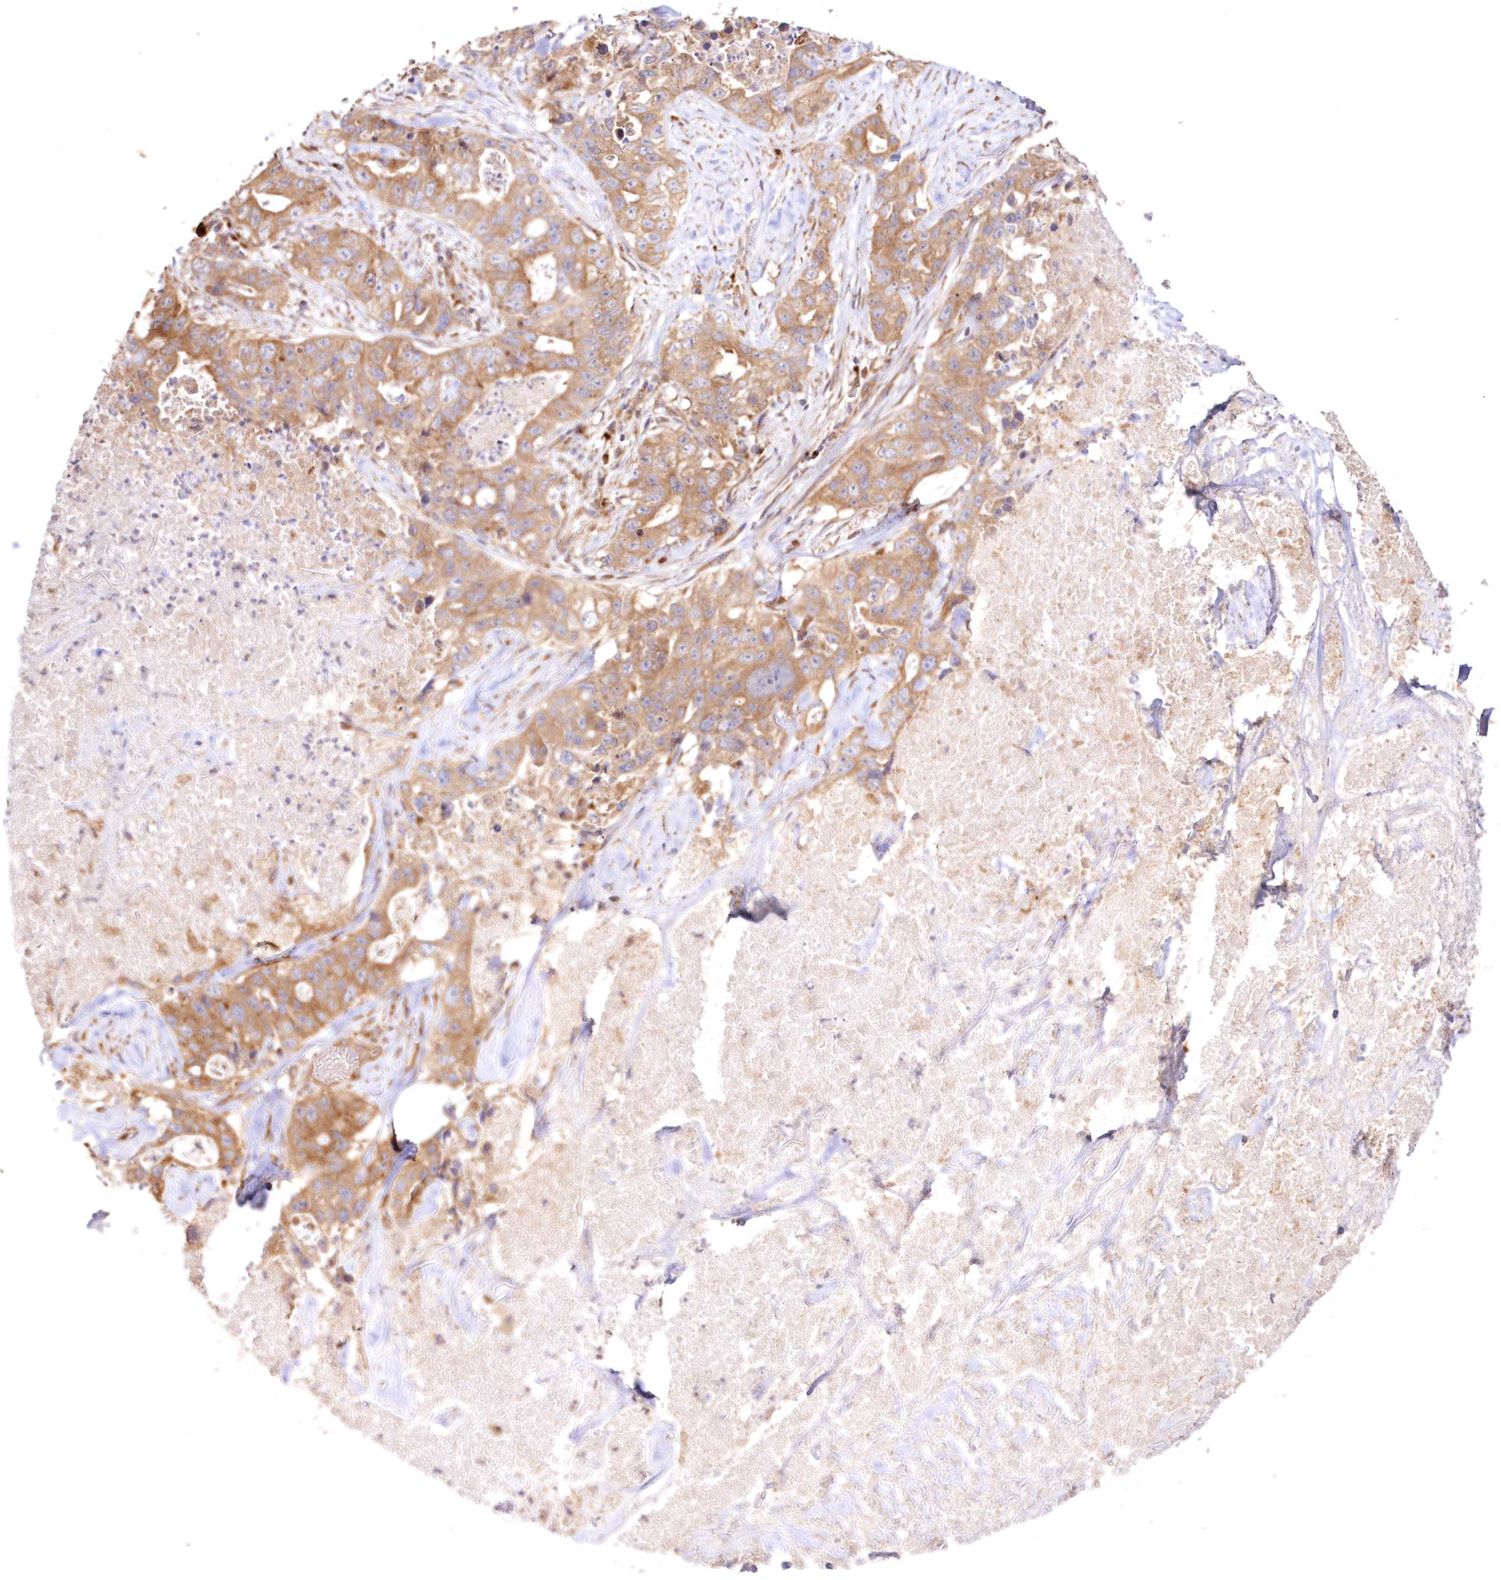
{"staining": {"intensity": "moderate", "quantity": ">75%", "location": "cytoplasmic/membranous"}, "tissue": "lung cancer", "cell_type": "Tumor cells", "image_type": "cancer", "snomed": [{"axis": "morphology", "description": "Adenocarcinoma, NOS"}, {"axis": "topography", "description": "Lung"}], "caption": "Lung cancer (adenocarcinoma) stained with a brown dye shows moderate cytoplasmic/membranous positive expression in about >75% of tumor cells.", "gene": "DDO", "patient": {"sex": "female", "age": 51}}